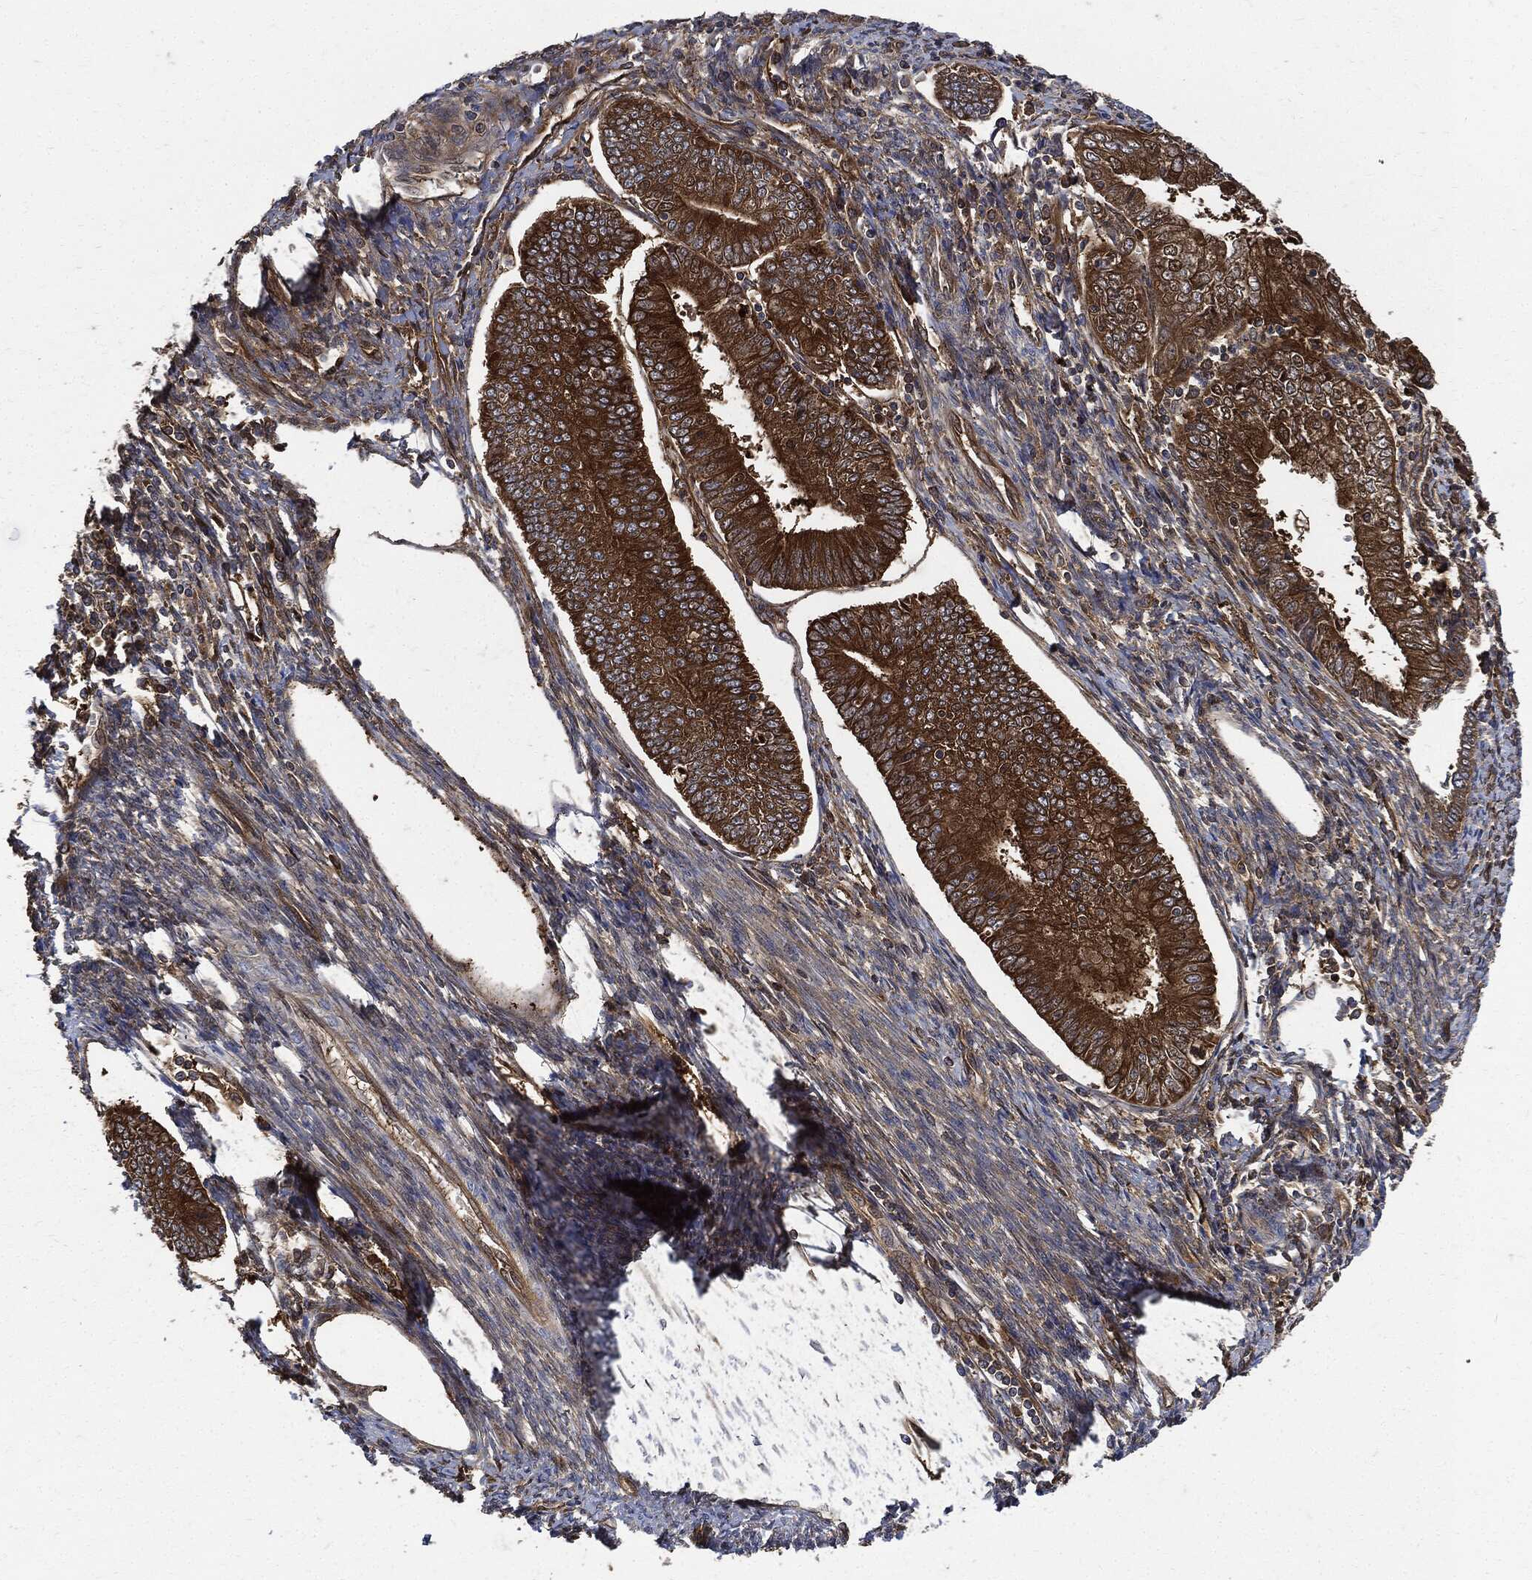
{"staining": {"intensity": "strong", "quantity": ">75%", "location": "cytoplasmic/membranous"}, "tissue": "endometrial cancer", "cell_type": "Tumor cells", "image_type": "cancer", "snomed": [{"axis": "morphology", "description": "Adenocarcinoma, NOS"}, {"axis": "topography", "description": "Endometrium"}], "caption": "DAB immunohistochemical staining of adenocarcinoma (endometrial) shows strong cytoplasmic/membranous protein expression in approximately >75% of tumor cells. (DAB (3,3'-diaminobenzidine) = brown stain, brightfield microscopy at high magnification).", "gene": "XPNPEP1", "patient": {"sex": "female", "age": 56}}